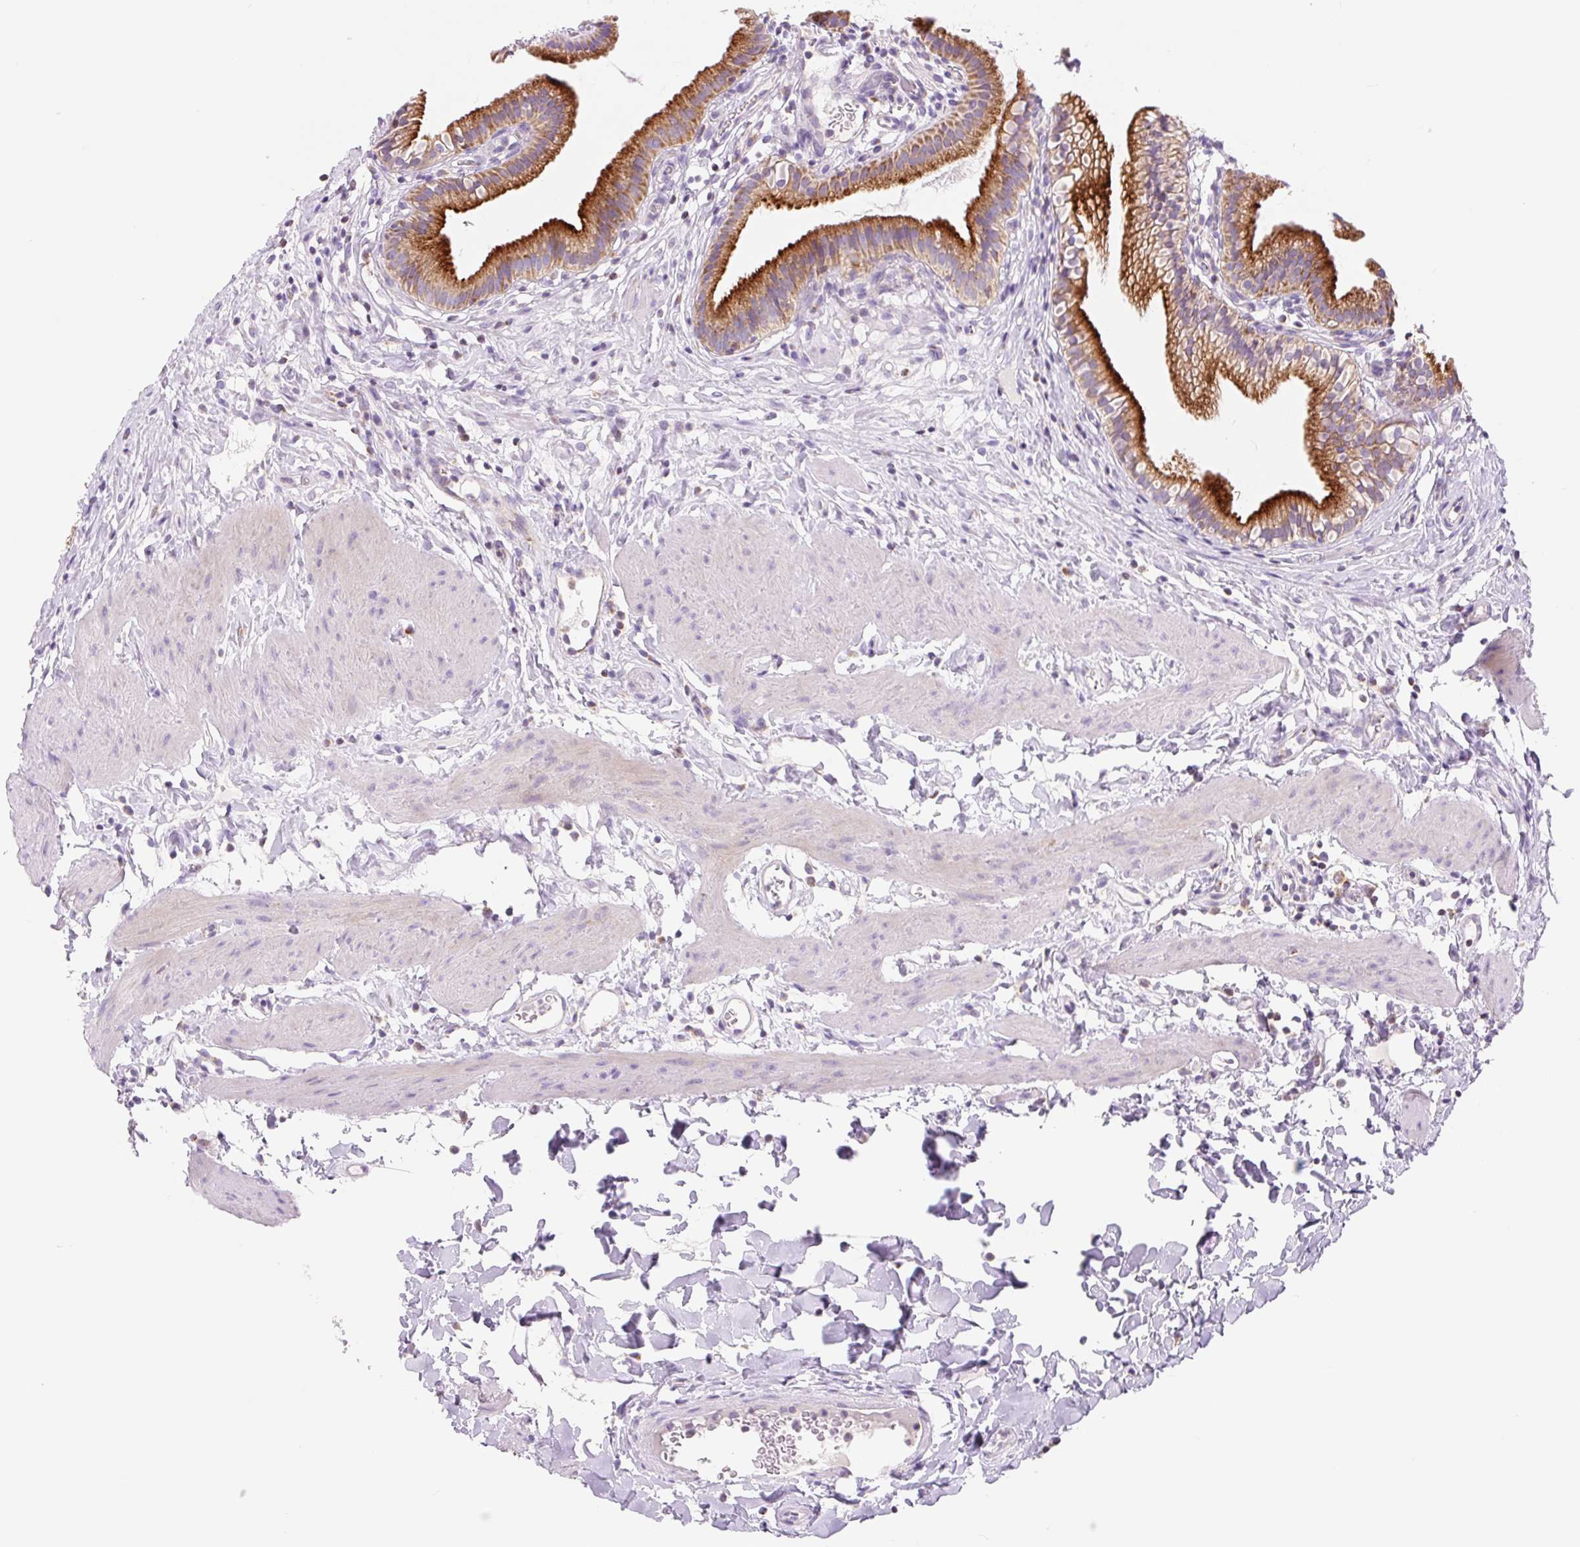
{"staining": {"intensity": "strong", "quantity": ">75%", "location": "cytoplasmic/membranous"}, "tissue": "gallbladder", "cell_type": "Glandular cells", "image_type": "normal", "snomed": [{"axis": "morphology", "description": "Normal tissue, NOS"}, {"axis": "topography", "description": "Gallbladder"}], "caption": "The histopathology image demonstrates staining of benign gallbladder, revealing strong cytoplasmic/membranous protein positivity (brown color) within glandular cells. (IHC, brightfield microscopy, high magnification).", "gene": "FOCAD", "patient": {"sex": "female", "age": 46}}